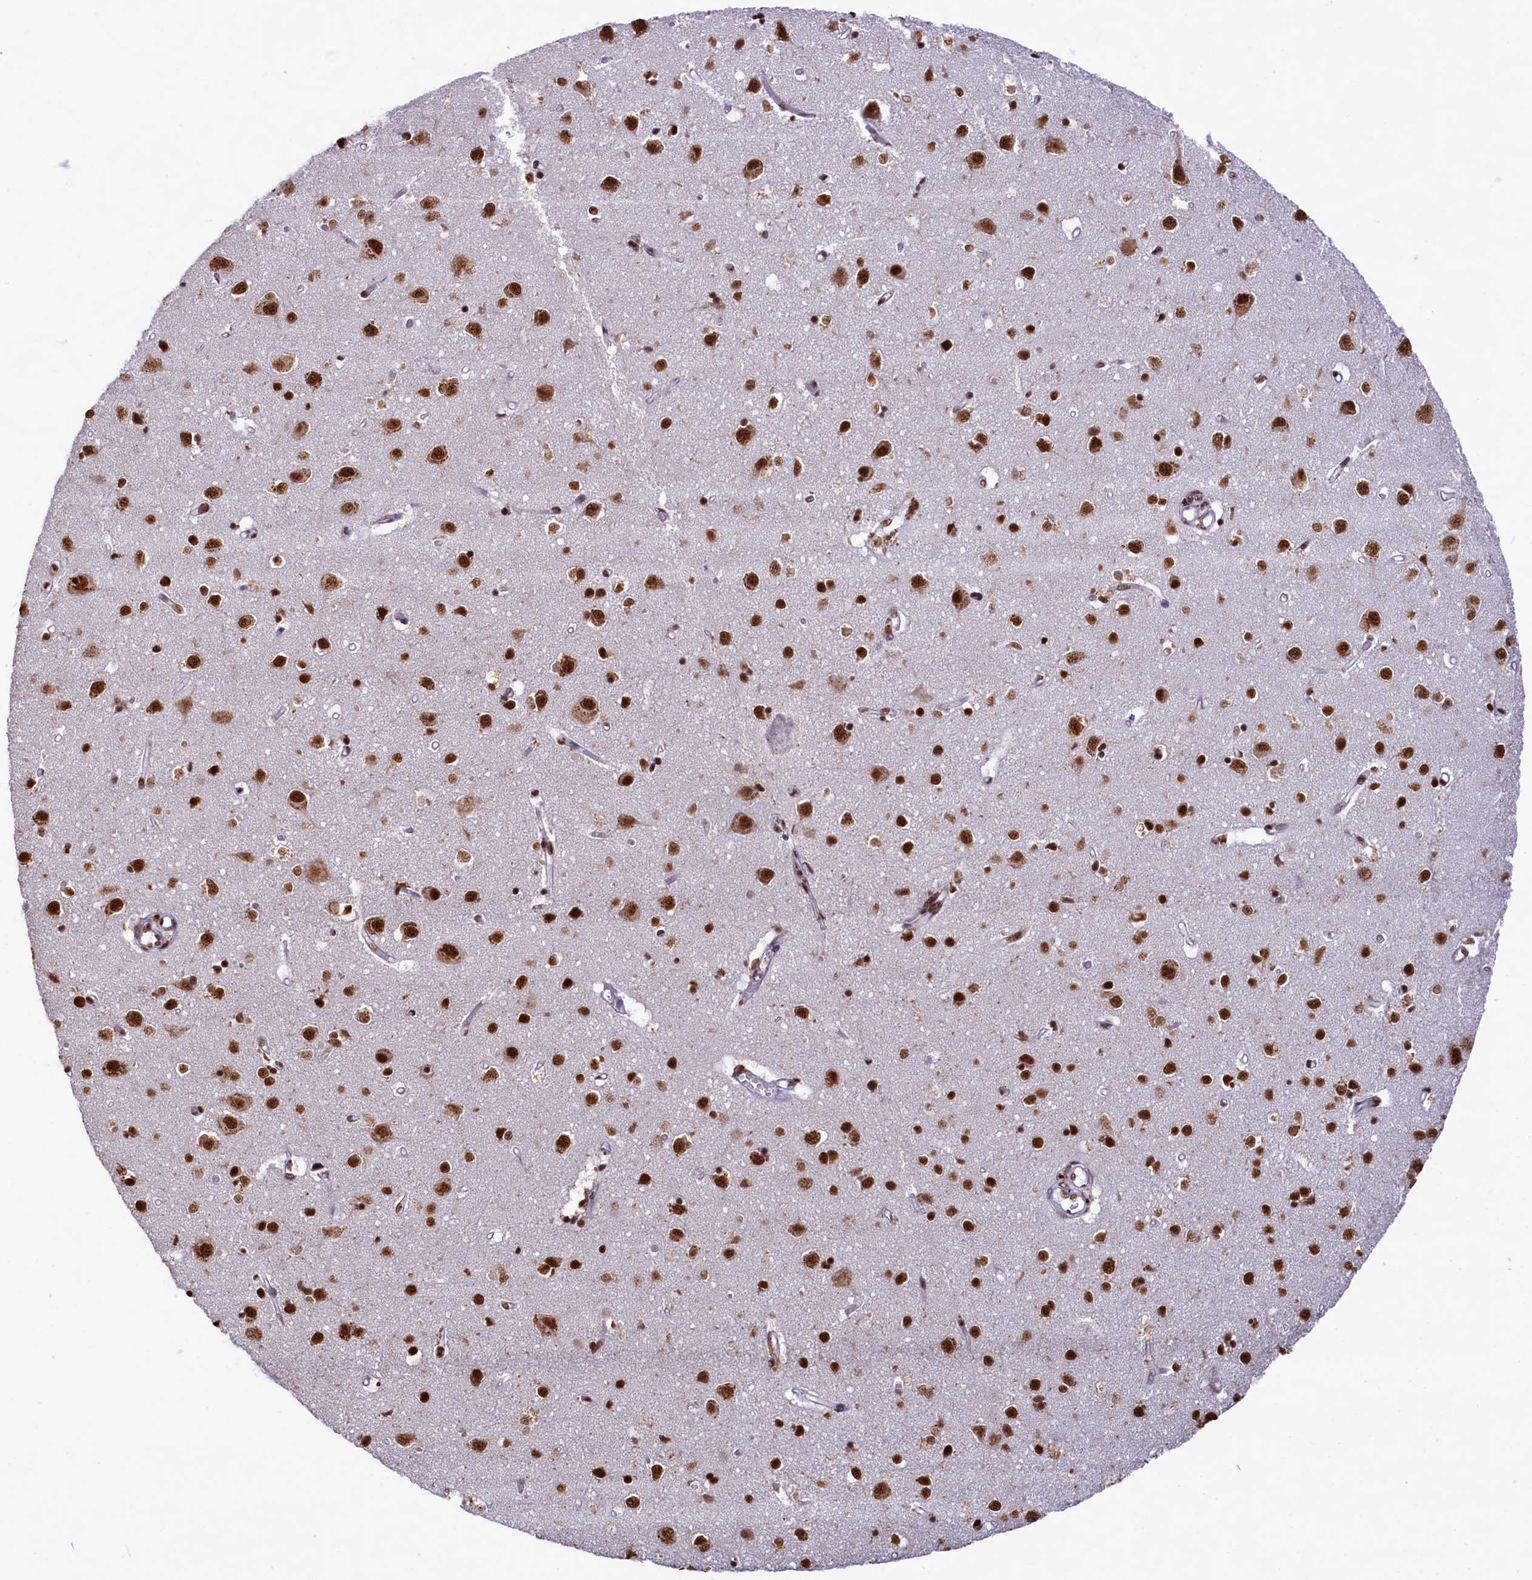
{"staining": {"intensity": "moderate", "quantity": "25%-75%", "location": "cytoplasmic/membranous"}, "tissue": "cerebral cortex", "cell_type": "Endothelial cells", "image_type": "normal", "snomed": [{"axis": "morphology", "description": "Normal tissue, NOS"}, {"axis": "topography", "description": "Cerebral cortex"}], "caption": "Endothelial cells demonstrate medium levels of moderate cytoplasmic/membranous positivity in approximately 25%-75% of cells in benign human cerebral cortex.", "gene": "SNRPD2", "patient": {"sex": "female", "age": 64}}